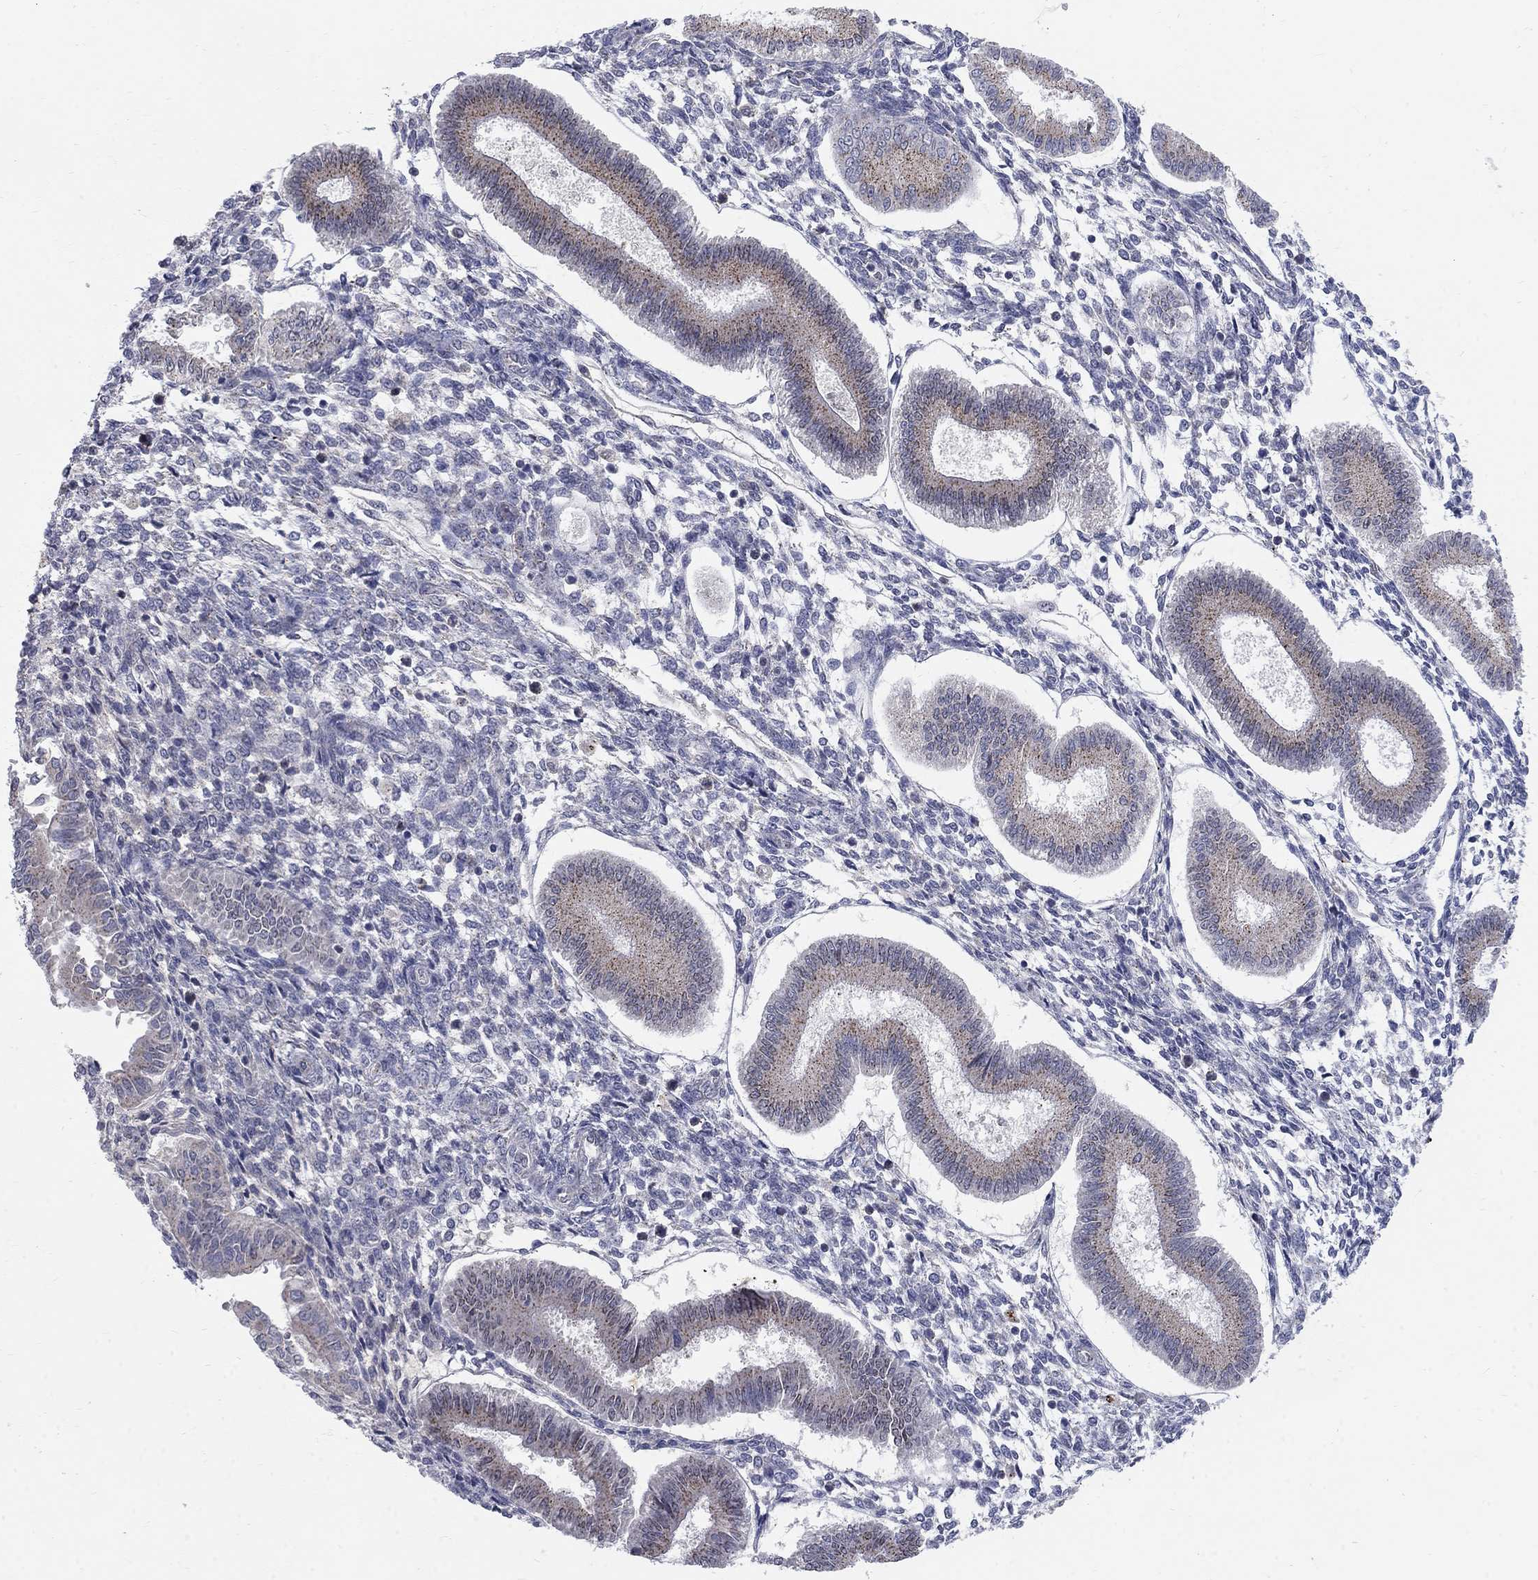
{"staining": {"intensity": "negative", "quantity": "none", "location": "none"}, "tissue": "endometrium", "cell_type": "Cells in endometrial stroma", "image_type": "normal", "snomed": [{"axis": "morphology", "description": "Normal tissue, NOS"}, {"axis": "topography", "description": "Endometrium"}], "caption": "DAB (3,3'-diaminobenzidine) immunohistochemical staining of unremarkable human endometrium exhibits no significant expression in cells in endometrial stroma.", "gene": "PANK3", "patient": {"sex": "female", "age": 43}}